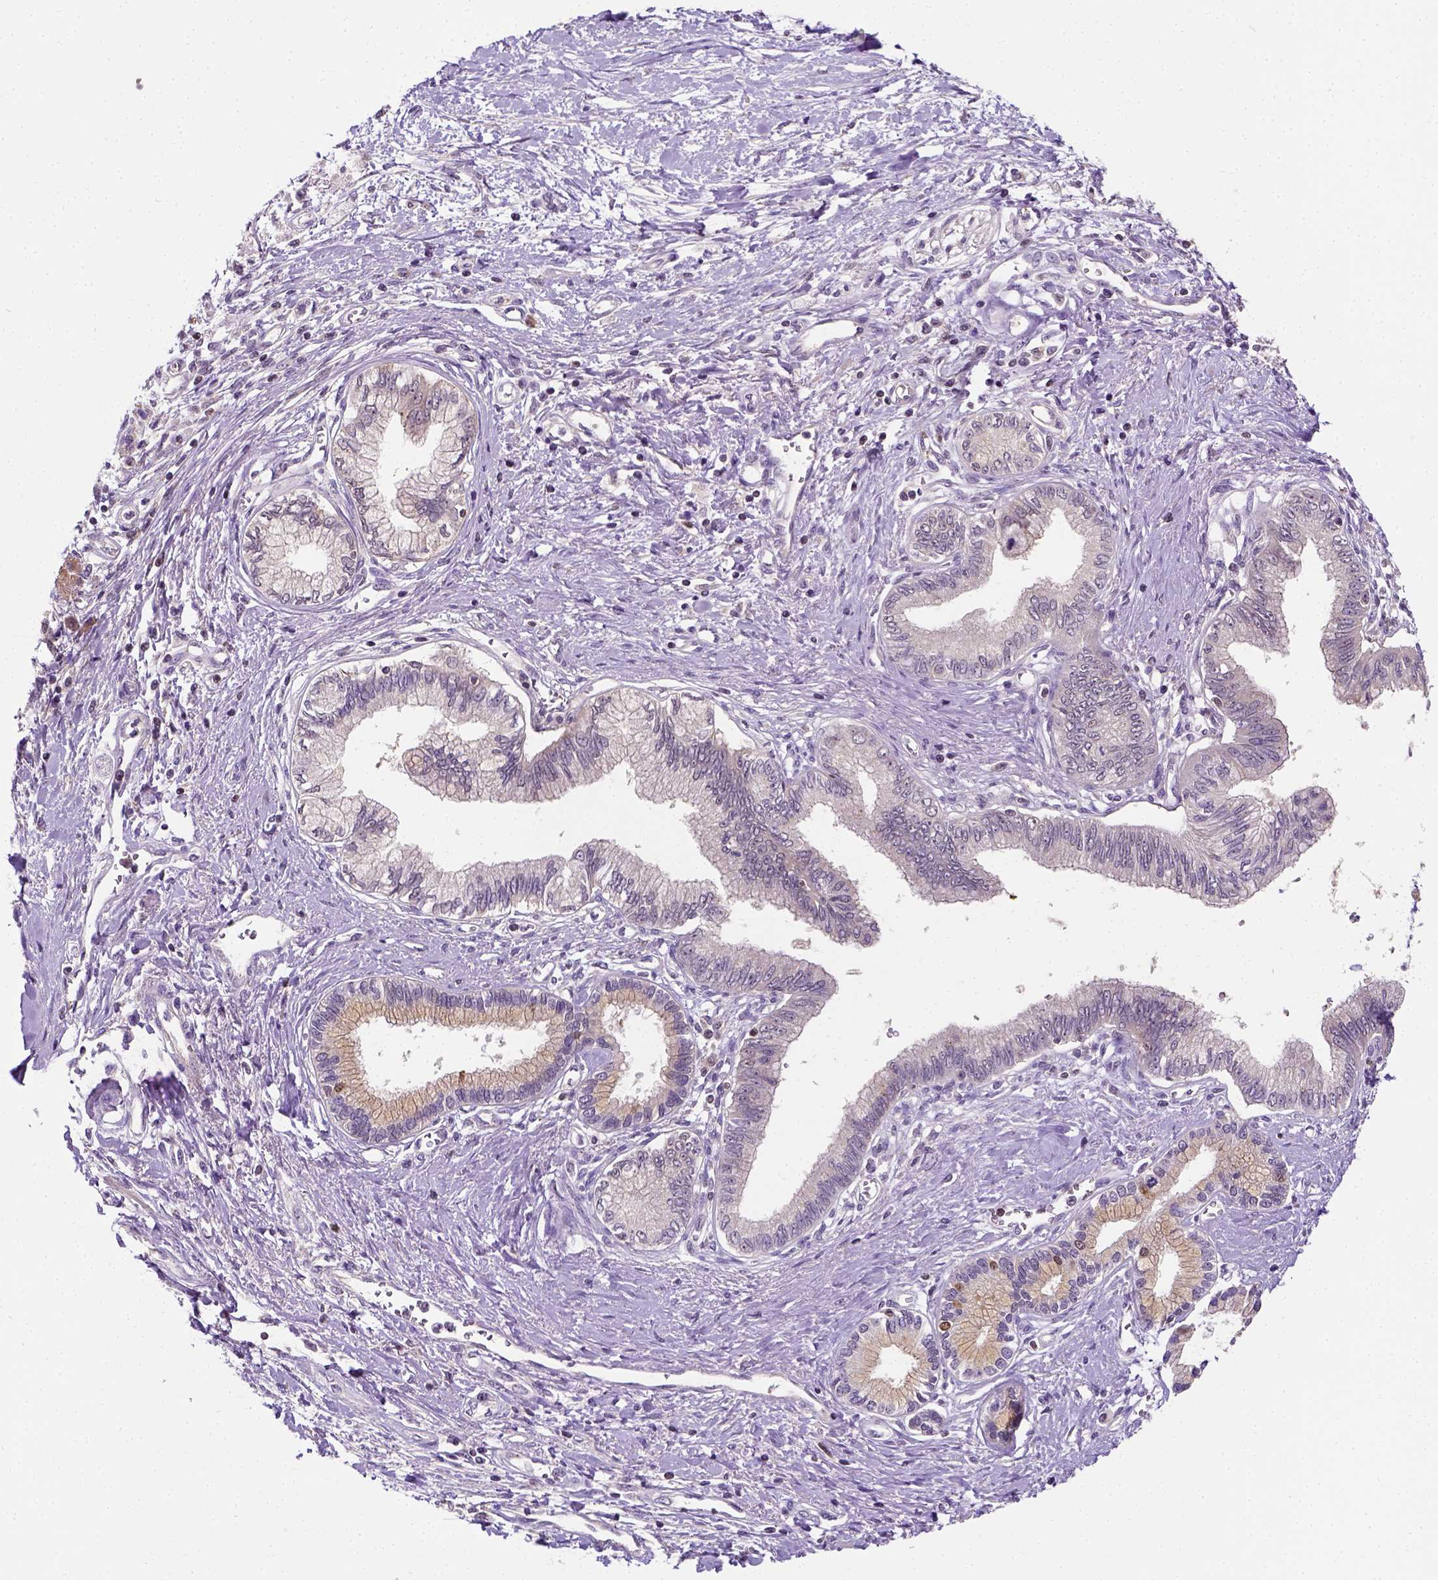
{"staining": {"intensity": "weak", "quantity": "25%-75%", "location": "cytoplasmic/membranous"}, "tissue": "pancreatic cancer", "cell_type": "Tumor cells", "image_type": "cancer", "snomed": [{"axis": "morphology", "description": "Adenocarcinoma, NOS"}, {"axis": "topography", "description": "Pancreas"}], "caption": "About 25%-75% of tumor cells in pancreatic cancer exhibit weak cytoplasmic/membranous protein positivity as visualized by brown immunohistochemical staining.", "gene": "MATK", "patient": {"sex": "female", "age": 77}}